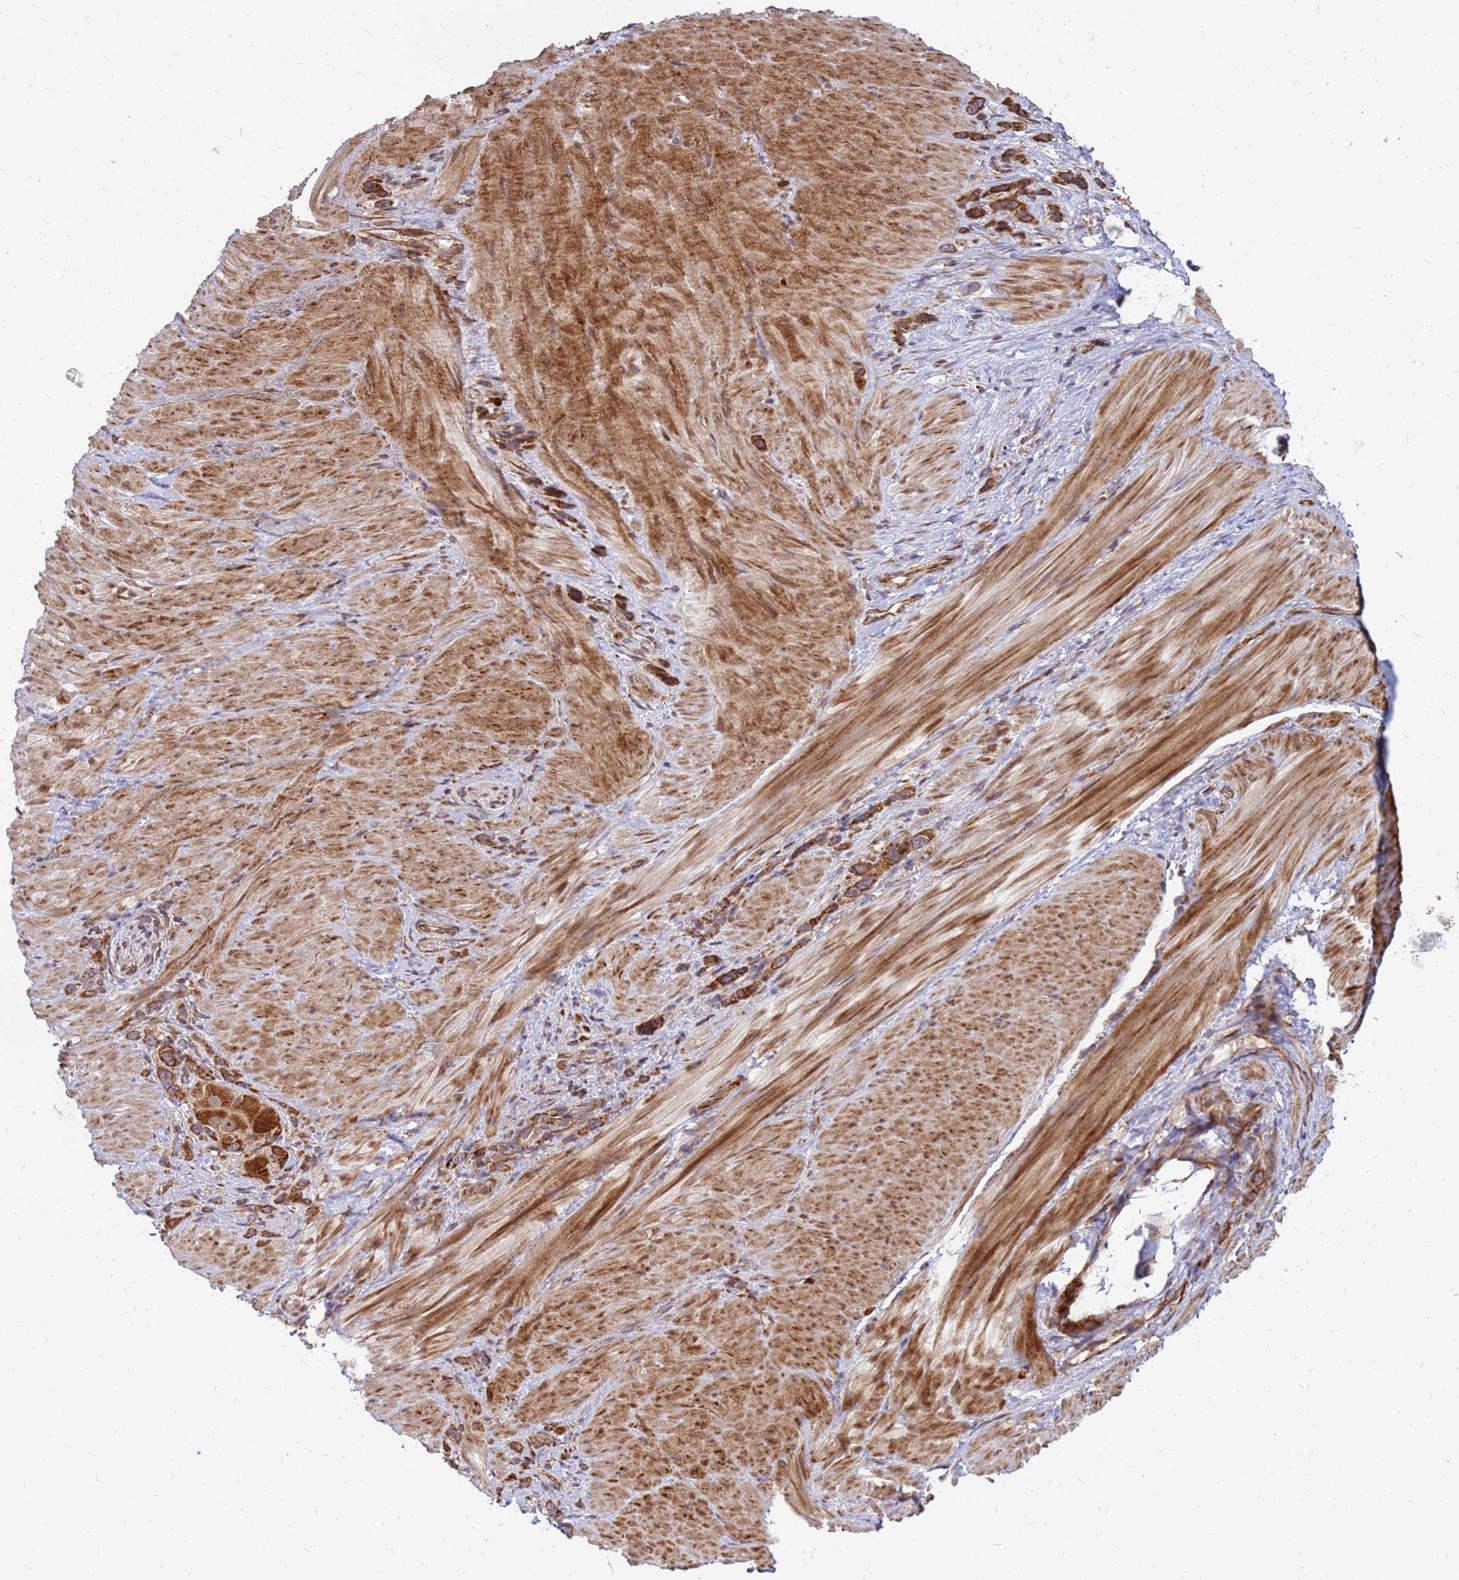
{"staining": {"intensity": "strong", "quantity": ">75%", "location": "cytoplasmic/membranous"}, "tissue": "stomach cancer", "cell_type": "Tumor cells", "image_type": "cancer", "snomed": [{"axis": "morphology", "description": "Adenocarcinoma, NOS"}, {"axis": "topography", "description": "Stomach"}], "caption": "Adenocarcinoma (stomach) stained with immunohistochemistry (IHC) shows strong cytoplasmic/membranous positivity in approximately >75% of tumor cells. (Brightfield microscopy of DAB IHC at high magnification).", "gene": "RPL8", "patient": {"sex": "female", "age": 65}}